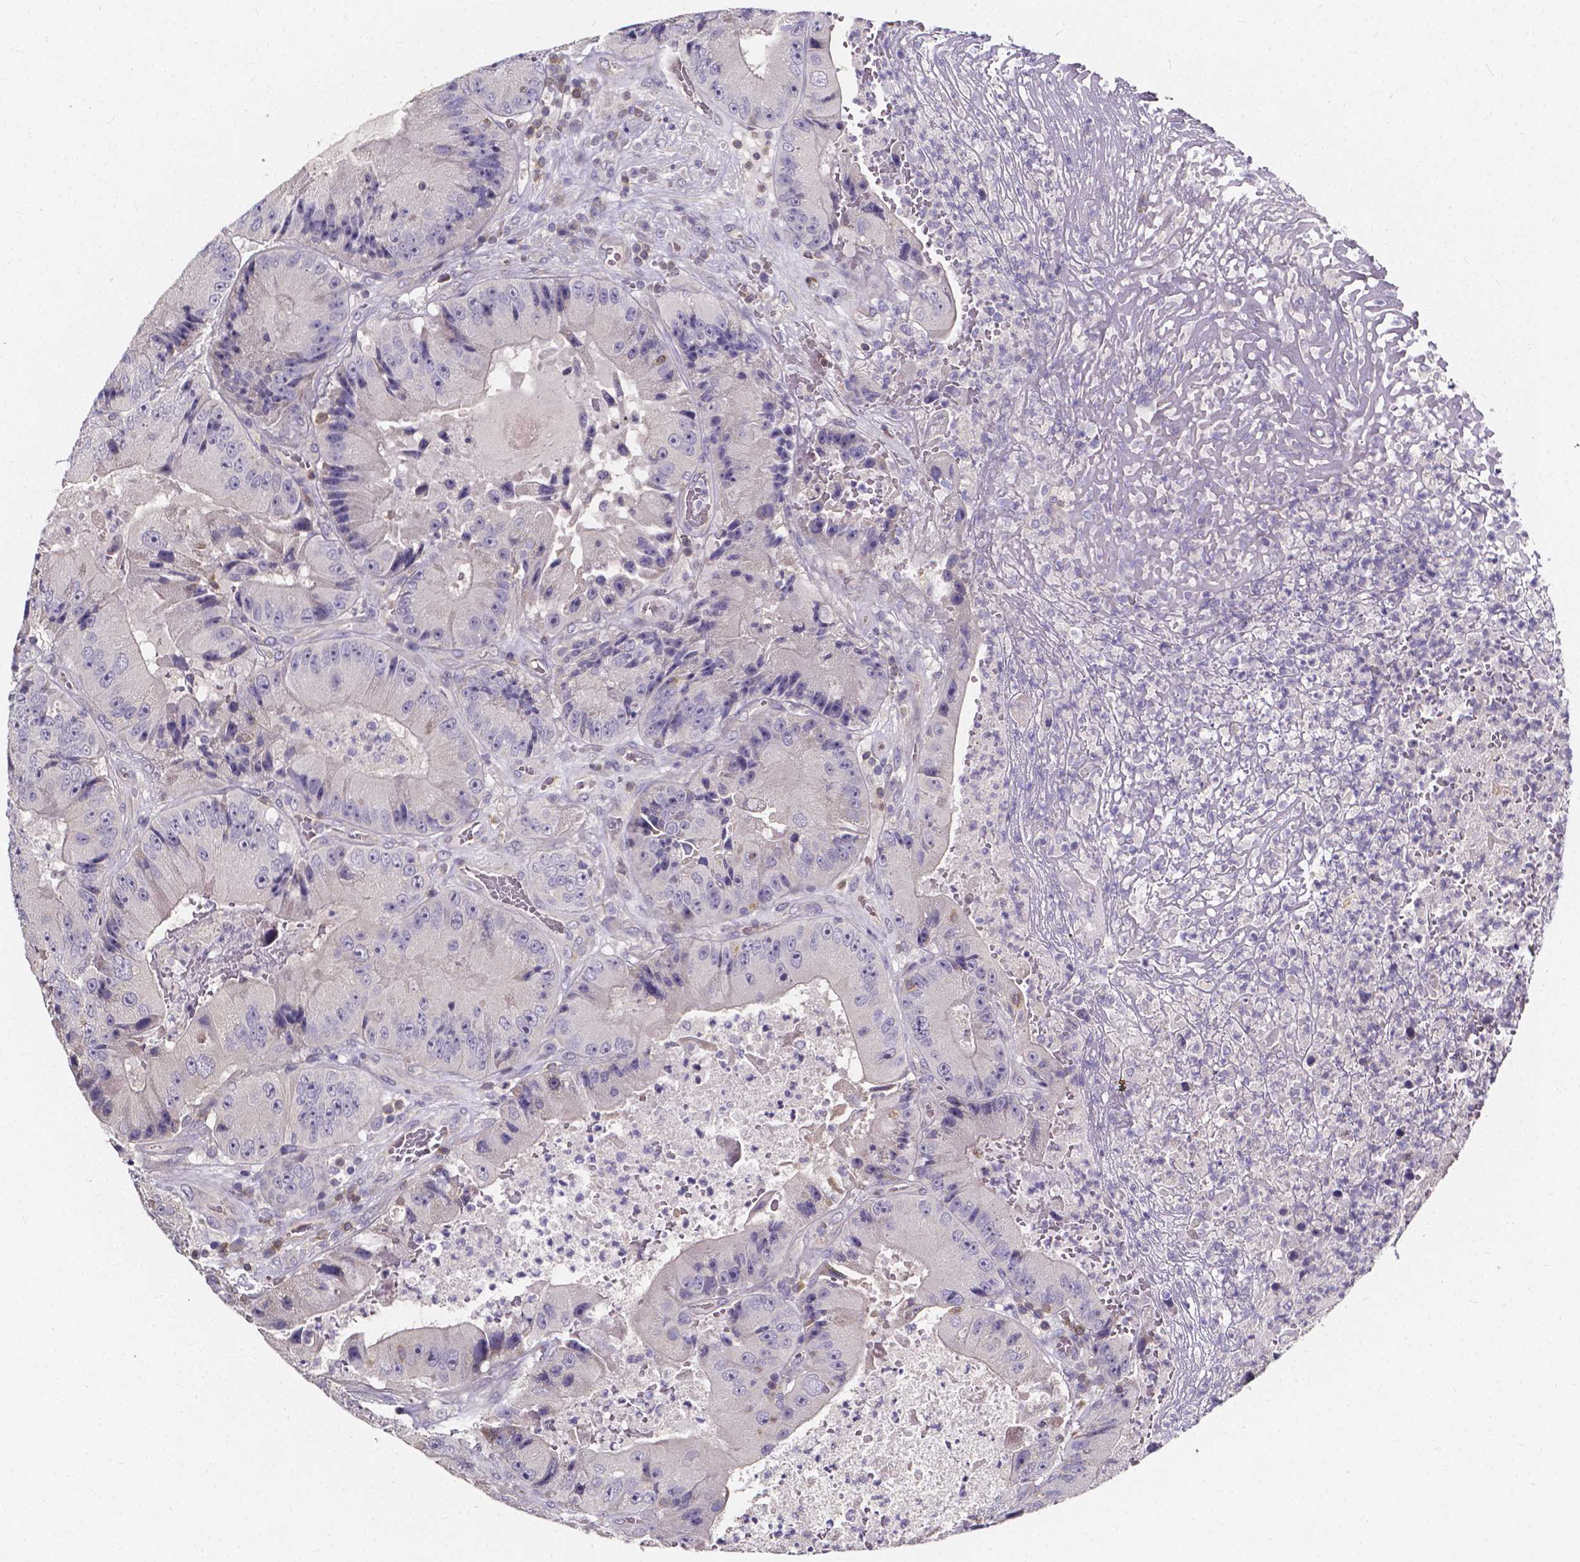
{"staining": {"intensity": "negative", "quantity": "none", "location": "none"}, "tissue": "colorectal cancer", "cell_type": "Tumor cells", "image_type": "cancer", "snomed": [{"axis": "morphology", "description": "Adenocarcinoma, NOS"}, {"axis": "topography", "description": "Colon"}], "caption": "This is an immunohistochemistry micrograph of human colorectal cancer. There is no positivity in tumor cells.", "gene": "THEMIS", "patient": {"sex": "female", "age": 86}}